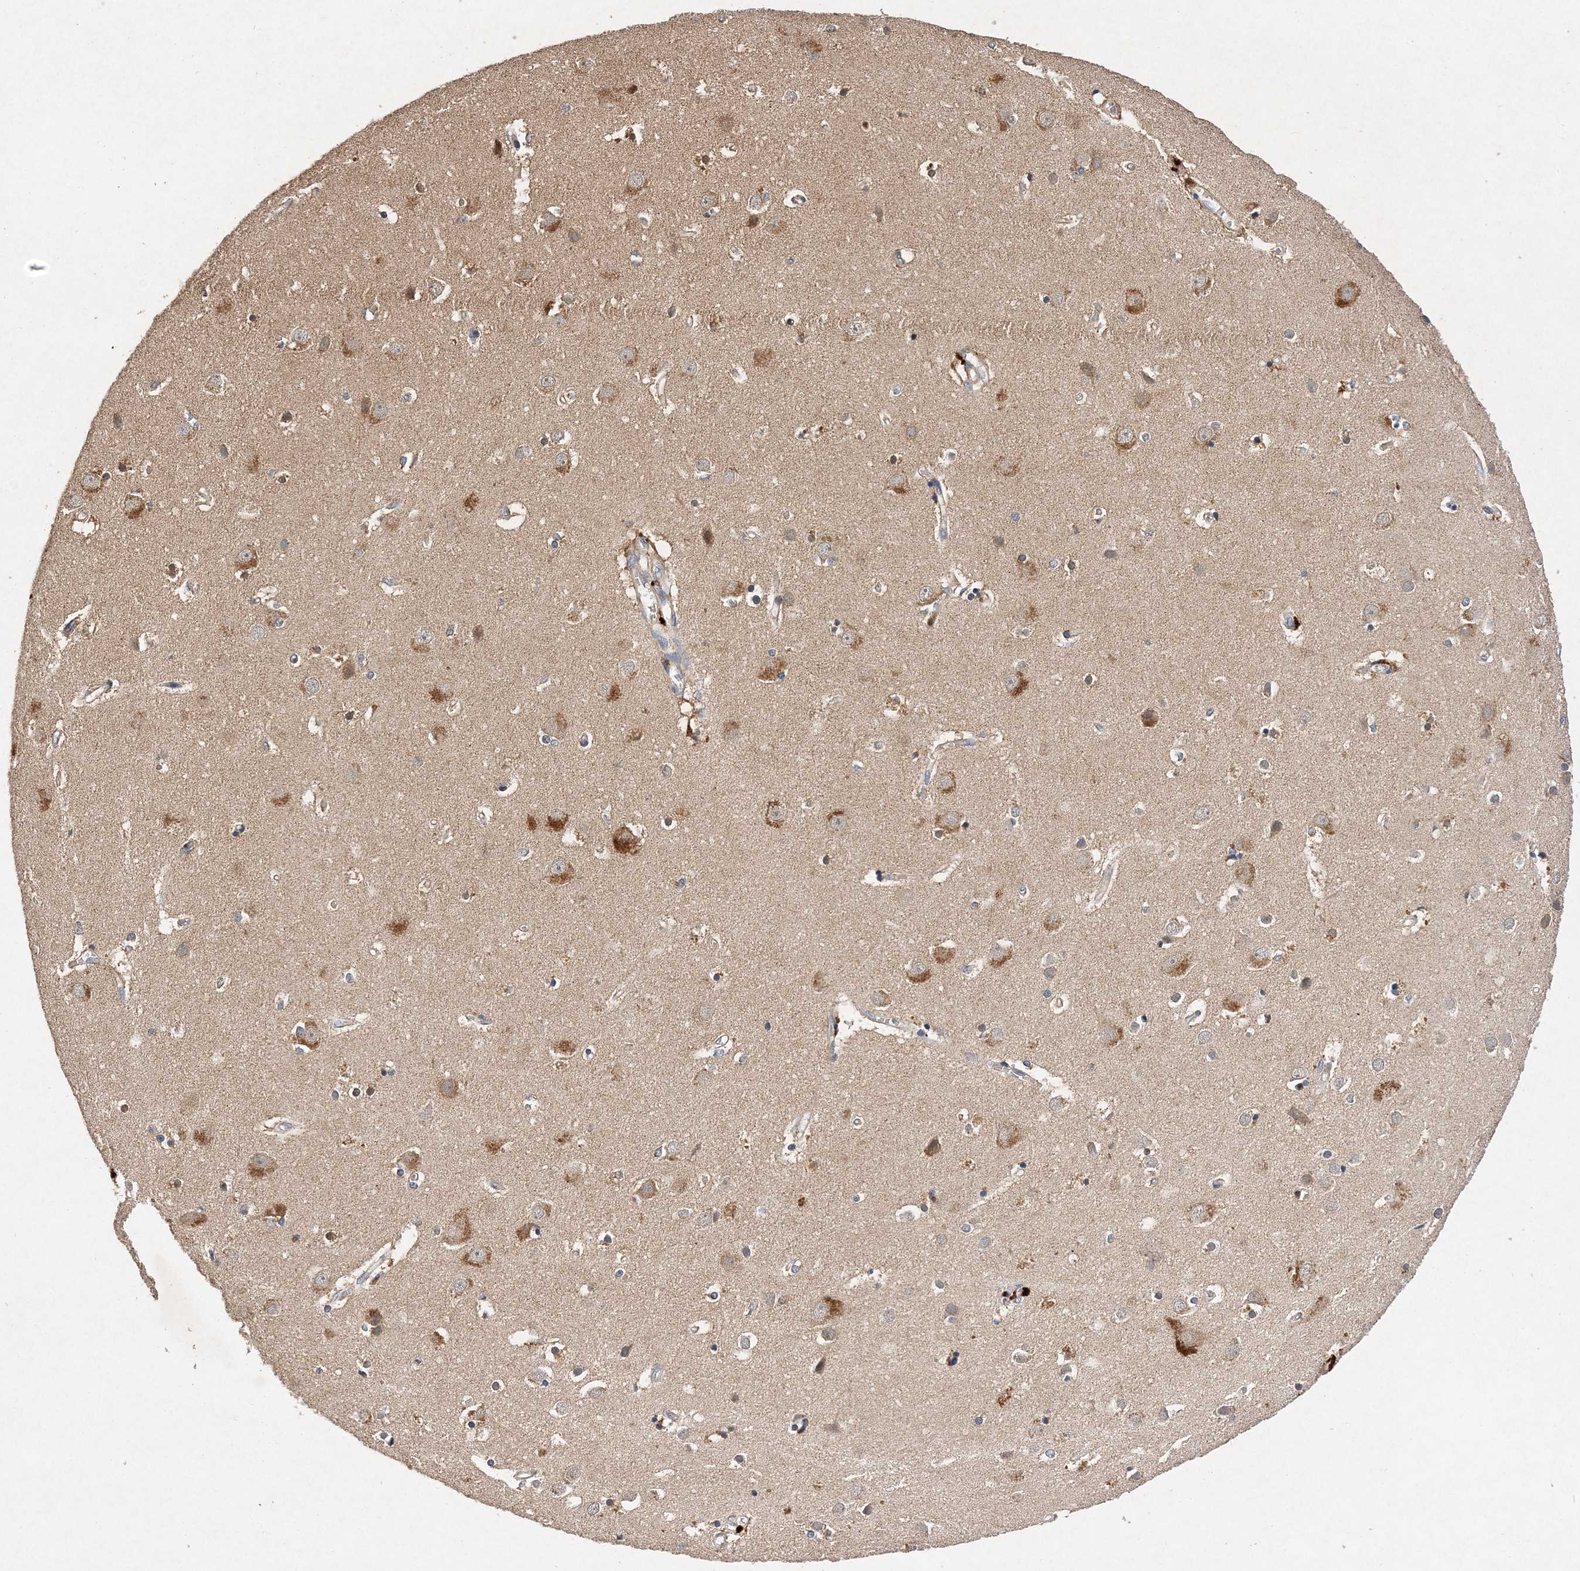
{"staining": {"intensity": "negative", "quantity": "none", "location": "none"}, "tissue": "cerebral cortex", "cell_type": "Endothelial cells", "image_type": "normal", "snomed": [{"axis": "morphology", "description": "Normal tissue, NOS"}, {"axis": "topography", "description": "Cerebral cortex"}], "caption": "The IHC micrograph has no significant staining in endothelial cells of cerebral cortex. (DAB (3,3'-diaminobenzidine) IHC with hematoxylin counter stain).", "gene": "PROSER1", "patient": {"sex": "male", "age": 54}}